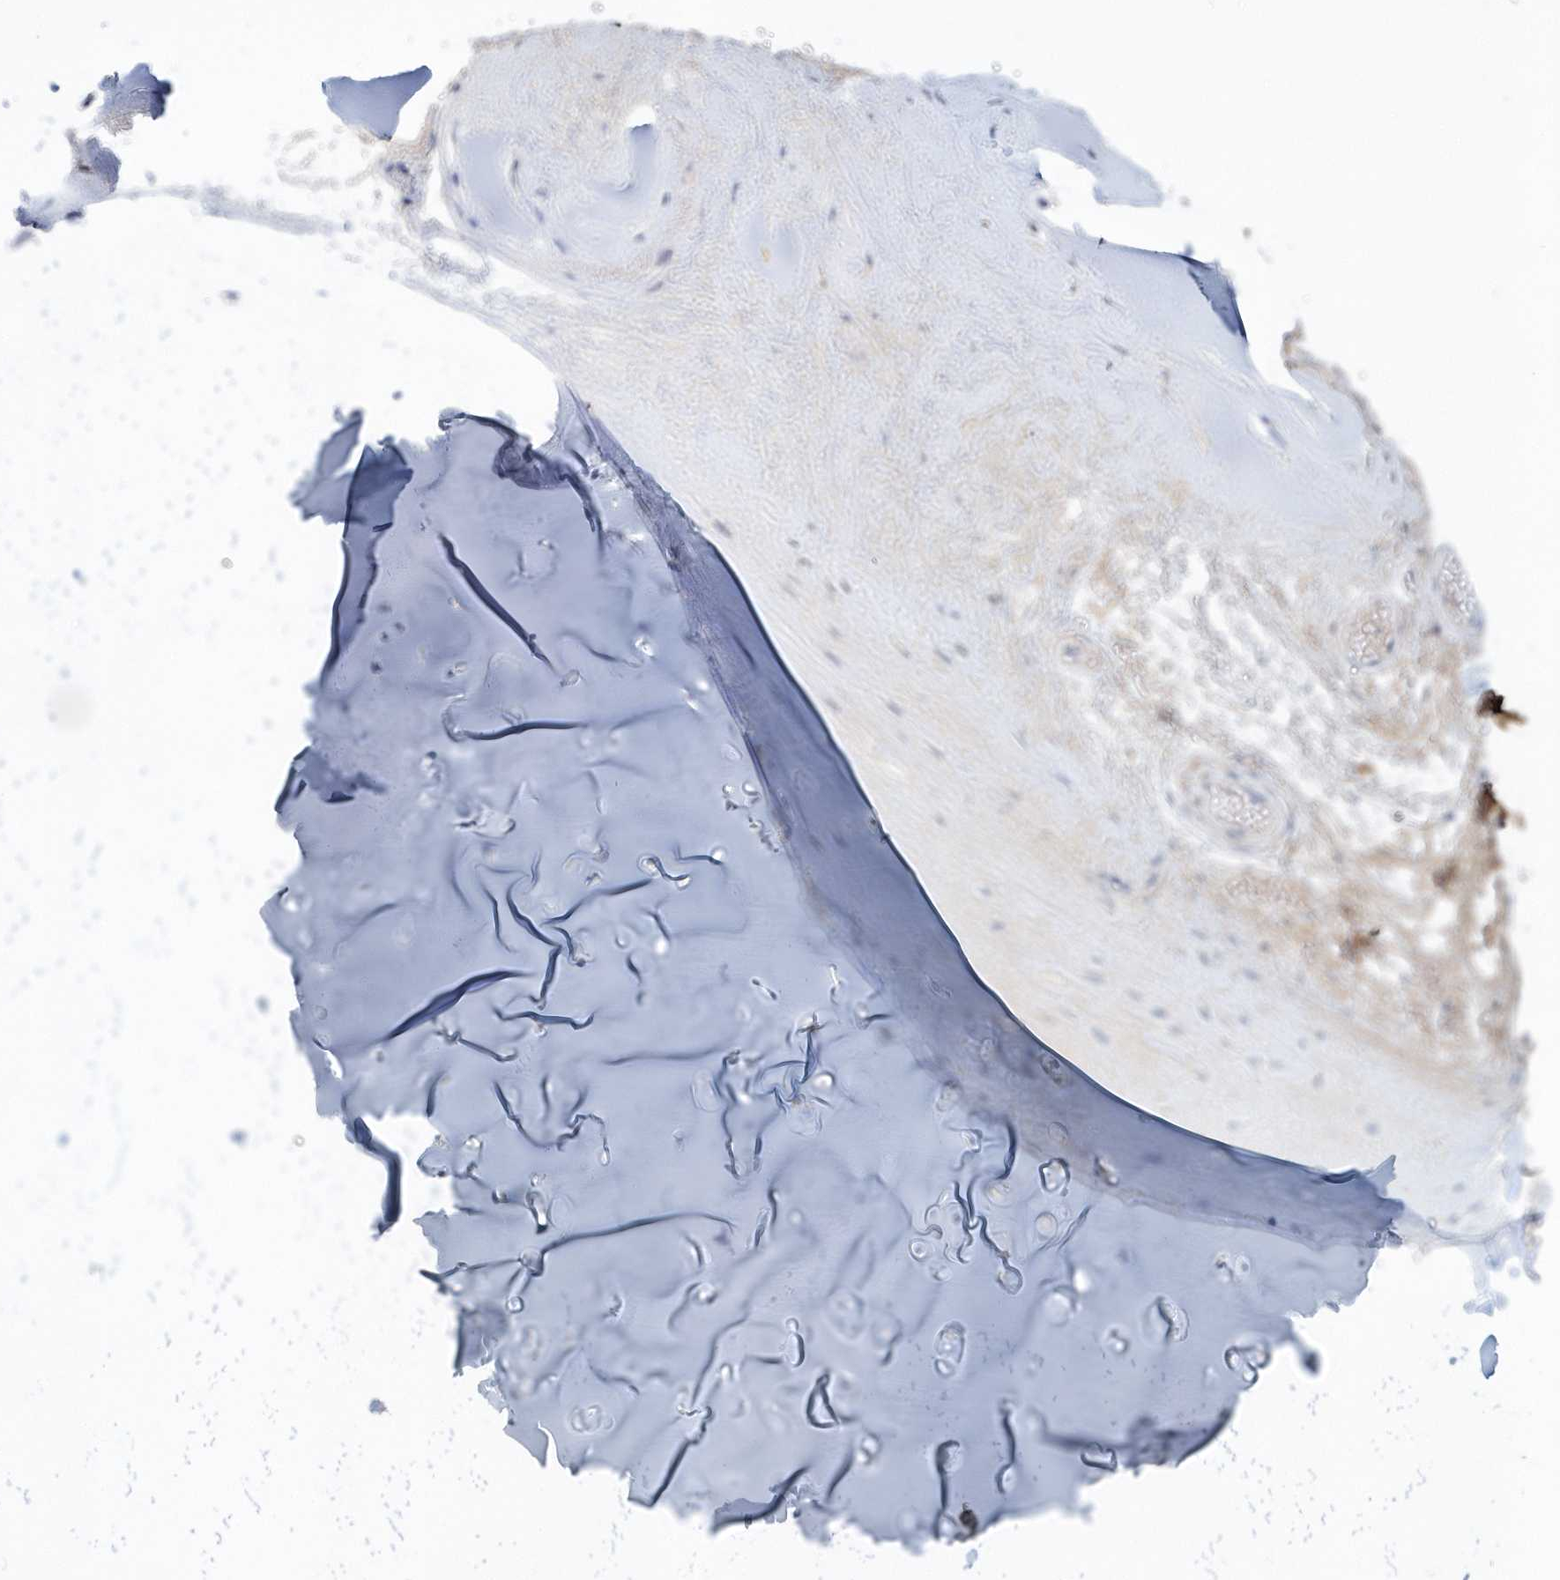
{"staining": {"intensity": "negative", "quantity": "none", "location": "none"}, "tissue": "adipose tissue", "cell_type": "Adipocytes", "image_type": "normal", "snomed": [{"axis": "morphology", "description": "Normal tissue, NOS"}, {"axis": "morphology", "description": "Basal cell carcinoma"}, {"axis": "topography", "description": "Cartilage tissue"}, {"axis": "topography", "description": "Nasopharynx"}, {"axis": "topography", "description": "Oral tissue"}], "caption": "The histopathology image demonstrates no significant staining in adipocytes of adipose tissue. (DAB IHC, high magnification).", "gene": "SPATA18", "patient": {"sex": "female", "age": 77}}